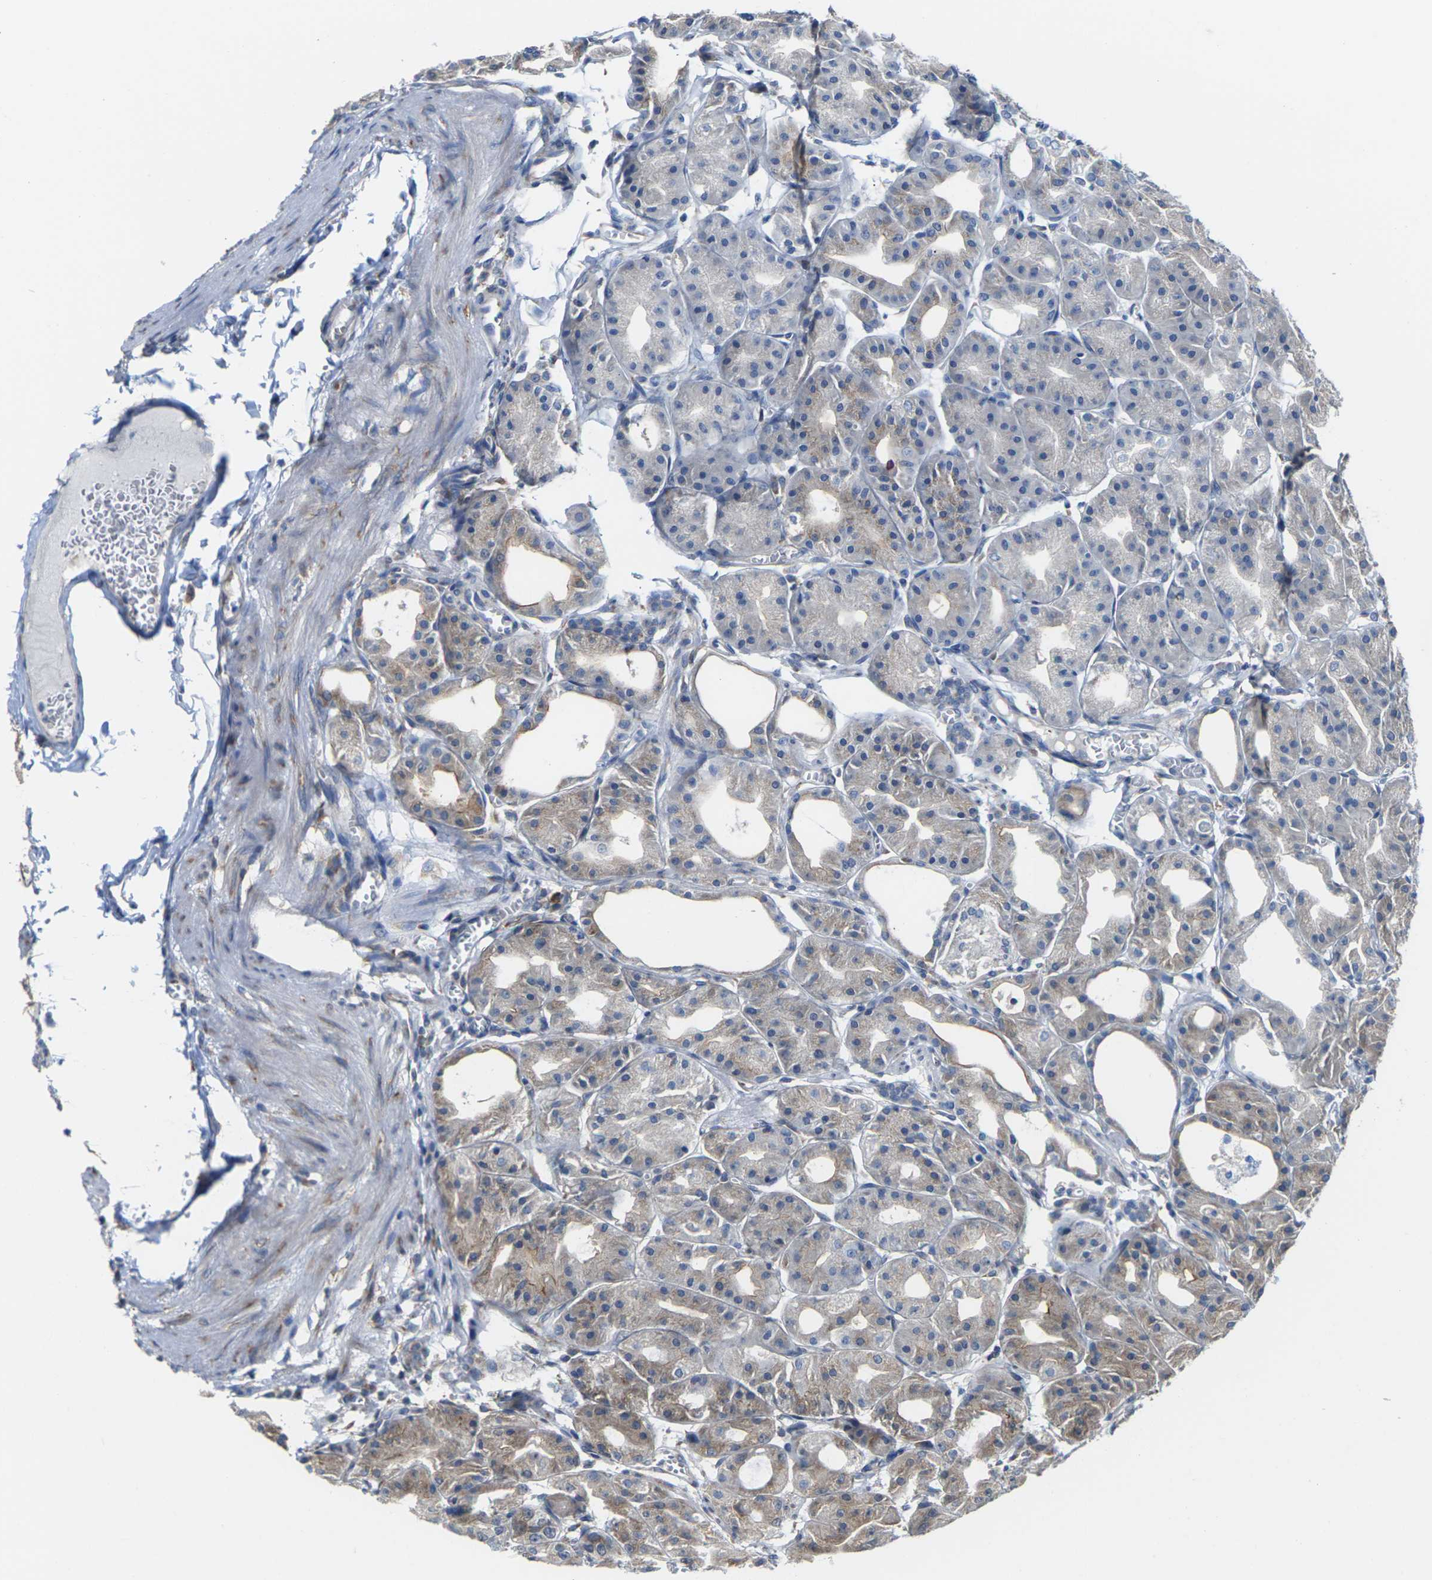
{"staining": {"intensity": "moderate", "quantity": "<25%", "location": "cytoplasmic/membranous"}, "tissue": "stomach", "cell_type": "Glandular cells", "image_type": "normal", "snomed": [{"axis": "morphology", "description": "Normal tissue, NOS"}, {"axis": "topography", "description": "Stomach, lower"}], "caption": "An image of human stomach stained for a protein demonstrates moderate cytoplasmic/membranous brown staining in glandular cells. (DAB = brown stain, brightfield microscopy at high magnification).", "gene": "PDZK1IP1", "patient": {"sex": "male", "age": 71}}